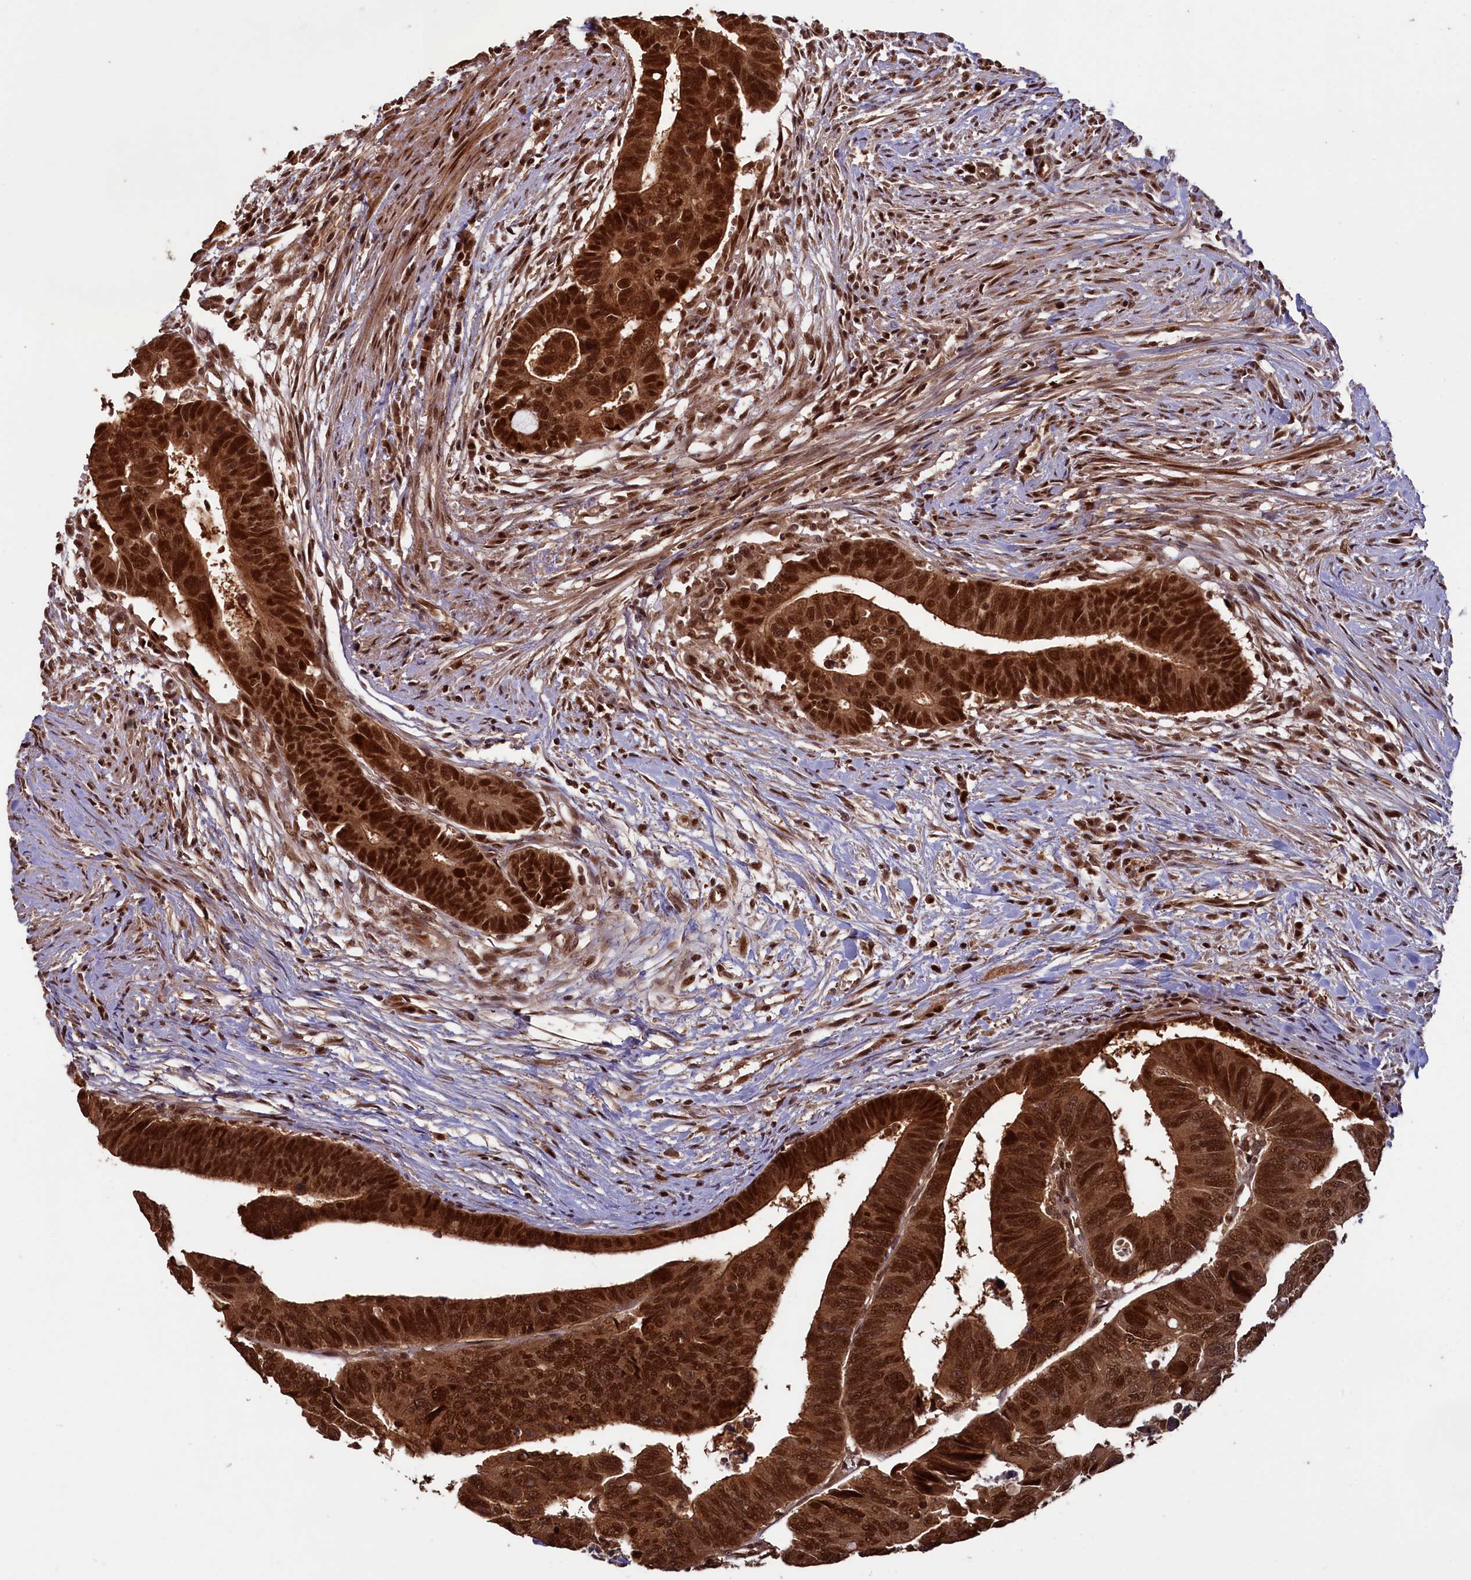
{"staining": {"intensity": "strong", "quantity": ">75%", "location": "cytoplasmic/membranous,nuclear"}, "tissue": "colorectal cancer", "cell_type": "Tumor cells", "image_type": "cancer", "snomed": [{"axis": "morphology", "description": "Adenocarcinoma, NOS"}, {"axis": "topography", "description": "Rectum"}], "caption": "High-power microscopy captured an IHC micrograph of colorectal cancer (adenocarcinoma), revealing strong cytoplasmic/membranous and nuclear expression in approximately >75% of tumor cells.", "gene": "NAE1", "patient": {"sex": "female", "age": 65}}